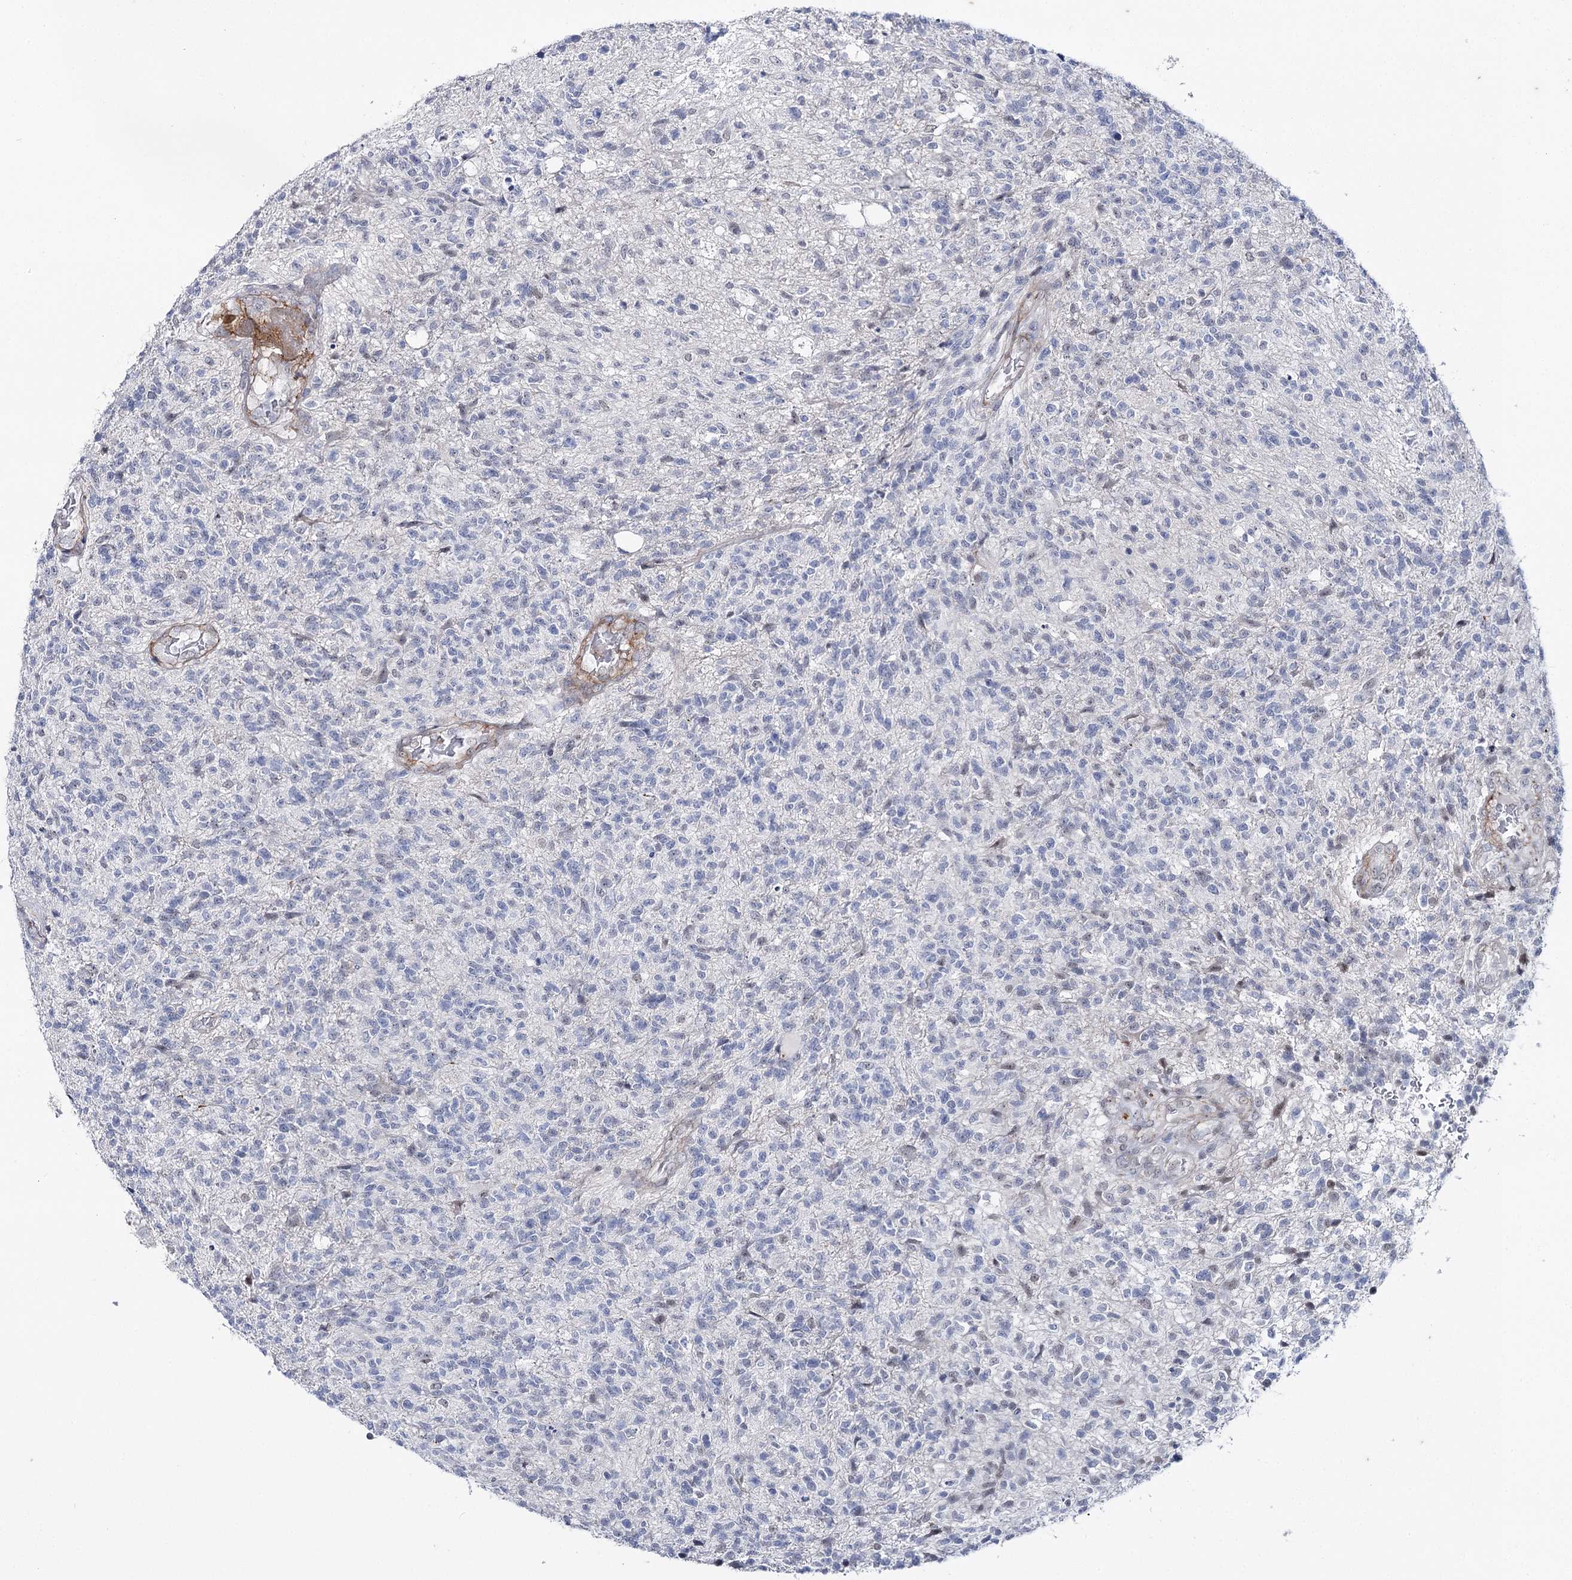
{"staining": {"intensity": "negative", "quantity": "none", "location": "none"}, "tissue": "glioma", "cell_type": "Tumor cells", "image_type": "cancer", "snomed": [{"axis": "morphology", "description": "Glioma, malignant, High grade"}, {"axis": "topography", "description": "Brain"}], "caption": "This image is of malignant glioma (high-grade) stained with immunohistochemistry (IHC) to label a protein in brown with the nuclei are counter-stained blue. There is no staining in tumor cells.", "gene": "AGXT2", "patient": {"sex": "male", "age": 56}}